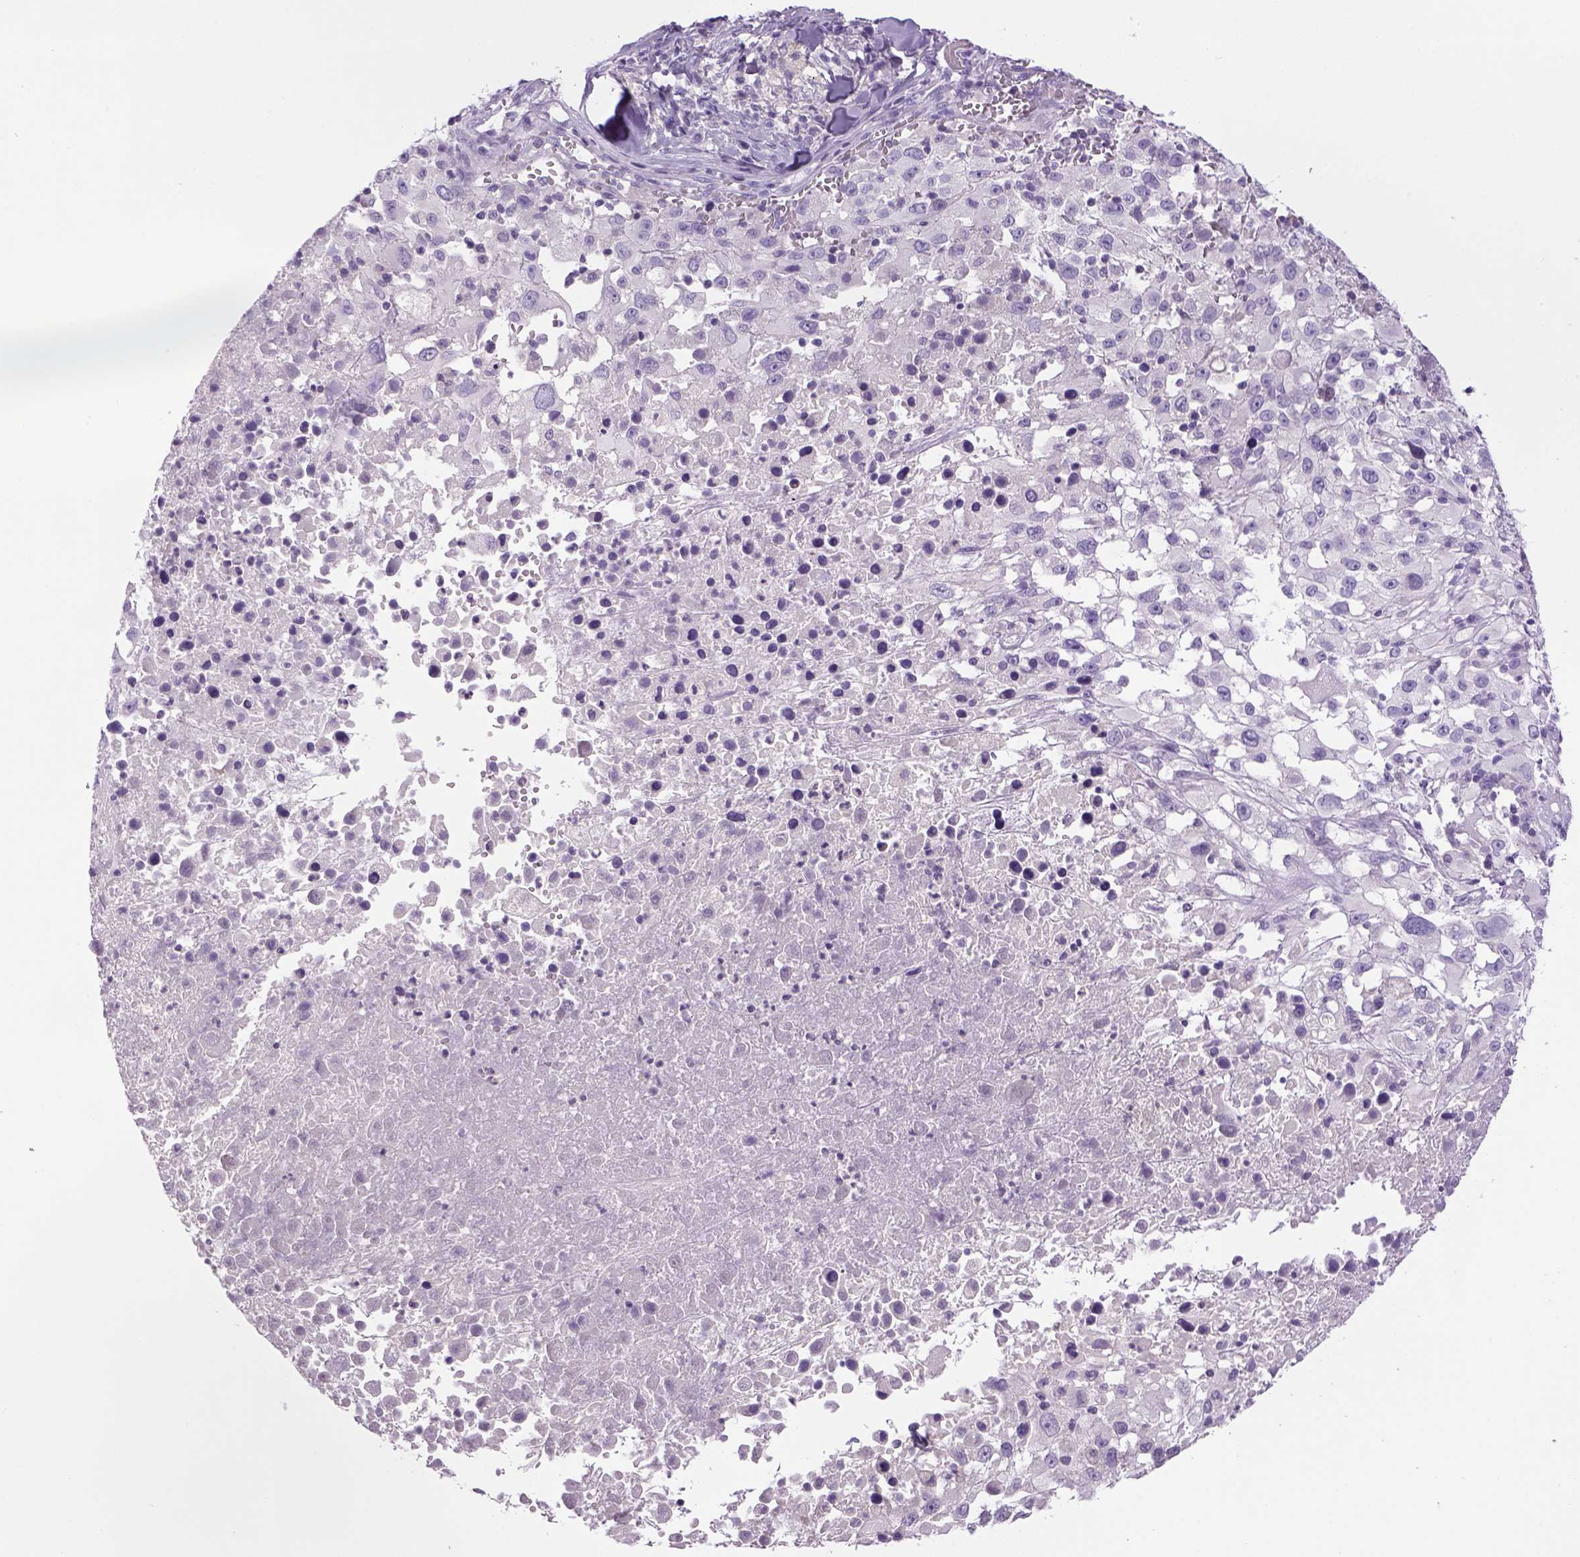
{"staining": {"intensity": "negative", "quantity": "none", "location": "none"}, "tissue": "melanoma", "cell_type": "Tumor cells", "image_type": "cancer", "snomed": [{"axis": "morphology", "description": "Malignant melanoma, Metastatic site"}, {"axis": "topography", "description": "Soft tissue"}], "caption": "Immunohistochemistry (IHC) of malignant melanoma (metastatic site) exhibits no staining in tumor cells. (DAB (3,3'-diaminobenzidine) immunohistochemistry (IHC), high magnification).", "gene": "DBH", "patient": {"sex": "male", "age": 50}}